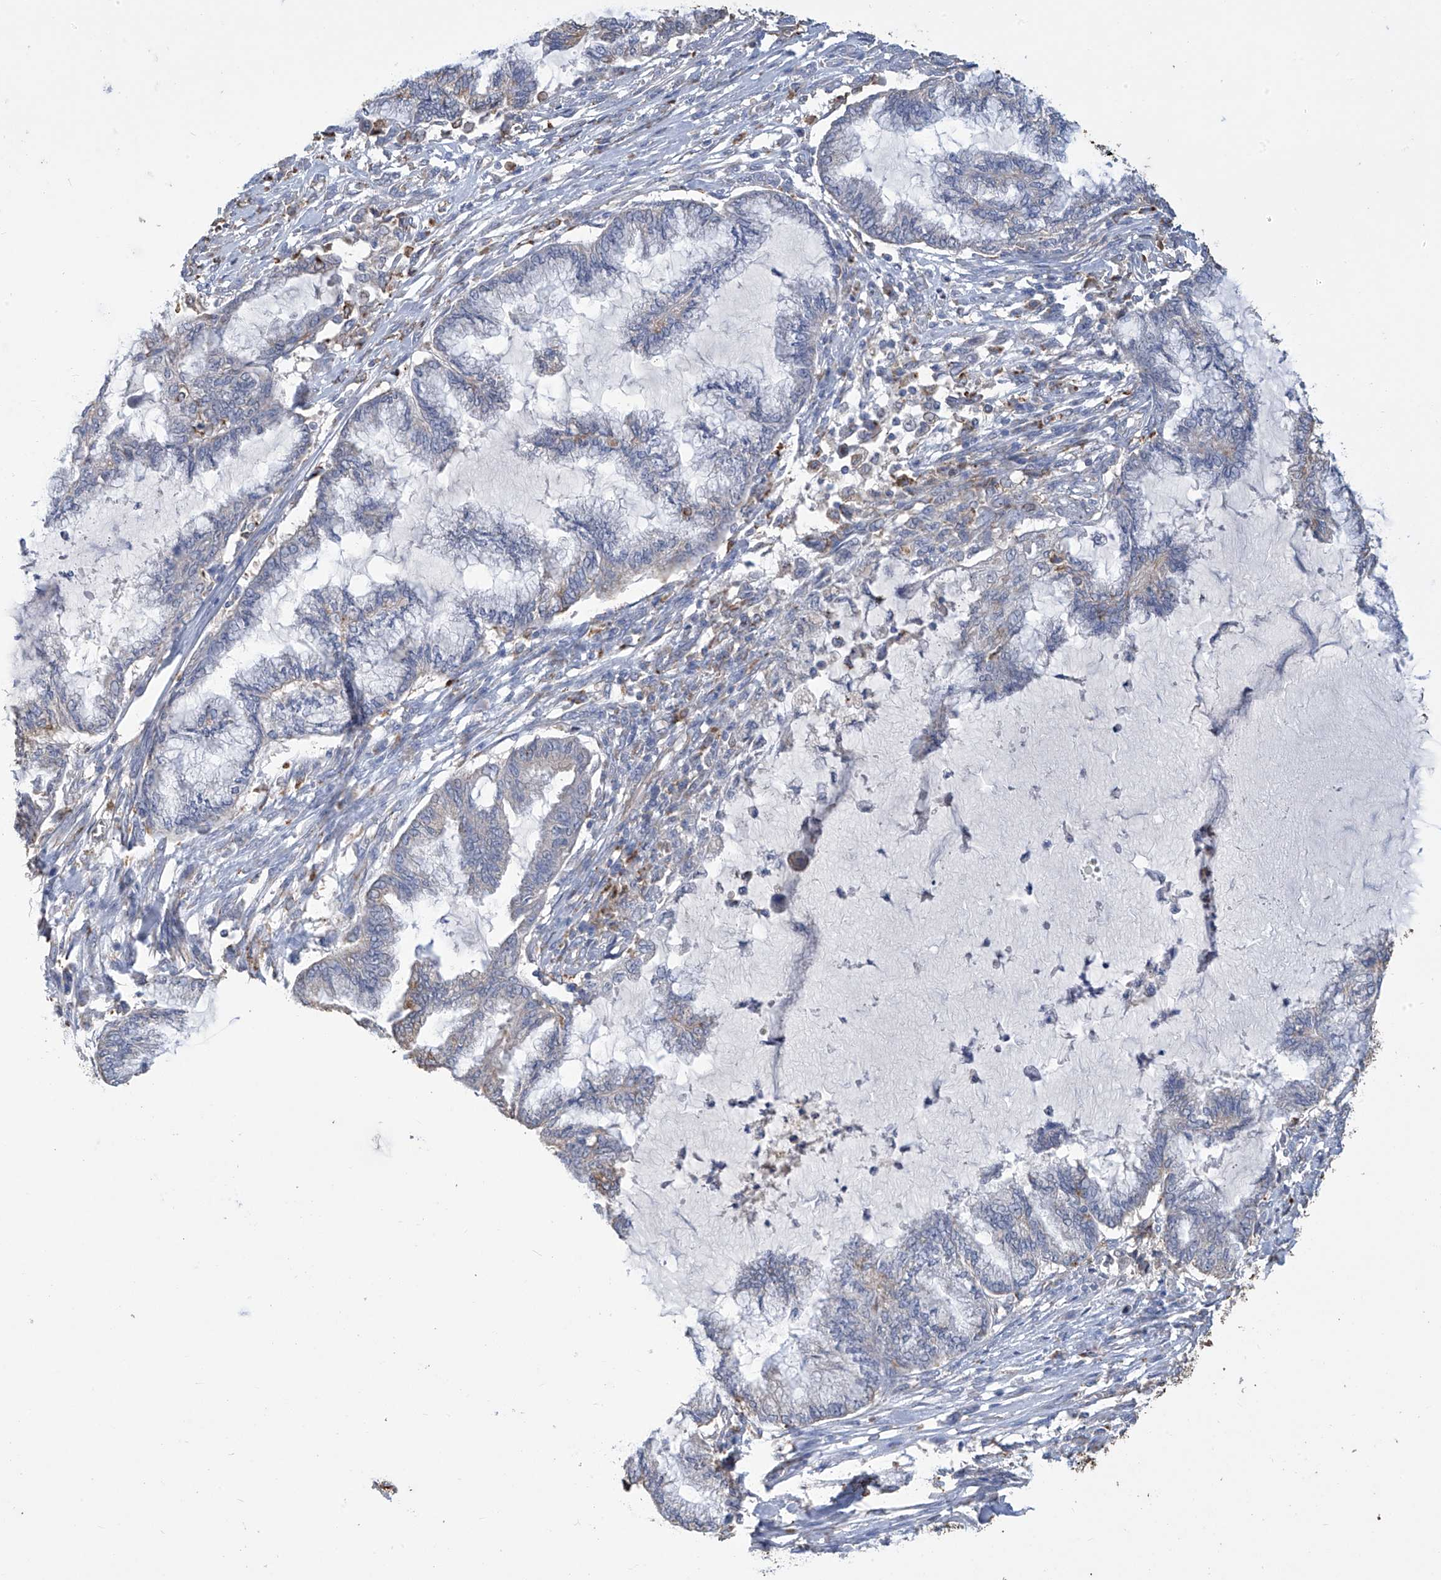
{"staining": {"intensity": "negative", "quantity": "none", "location": "none"}, "tissue": "endometrial cancer", "cell_type": "Tumor cells", "image_type": "cancer", "snomed": [{"axis": "morphology", "description": "Adenocarcinoma, NOS"}, {"axis": "topography", "description": "Endometrium"}], "caption": "Human endometrial cancer (adenocarcinoma) stained for a protein using immunohistochemistry reveals no staining in tumor cells.", "gene": "OGT", "patient": {"sex": "female", "age": 86}}